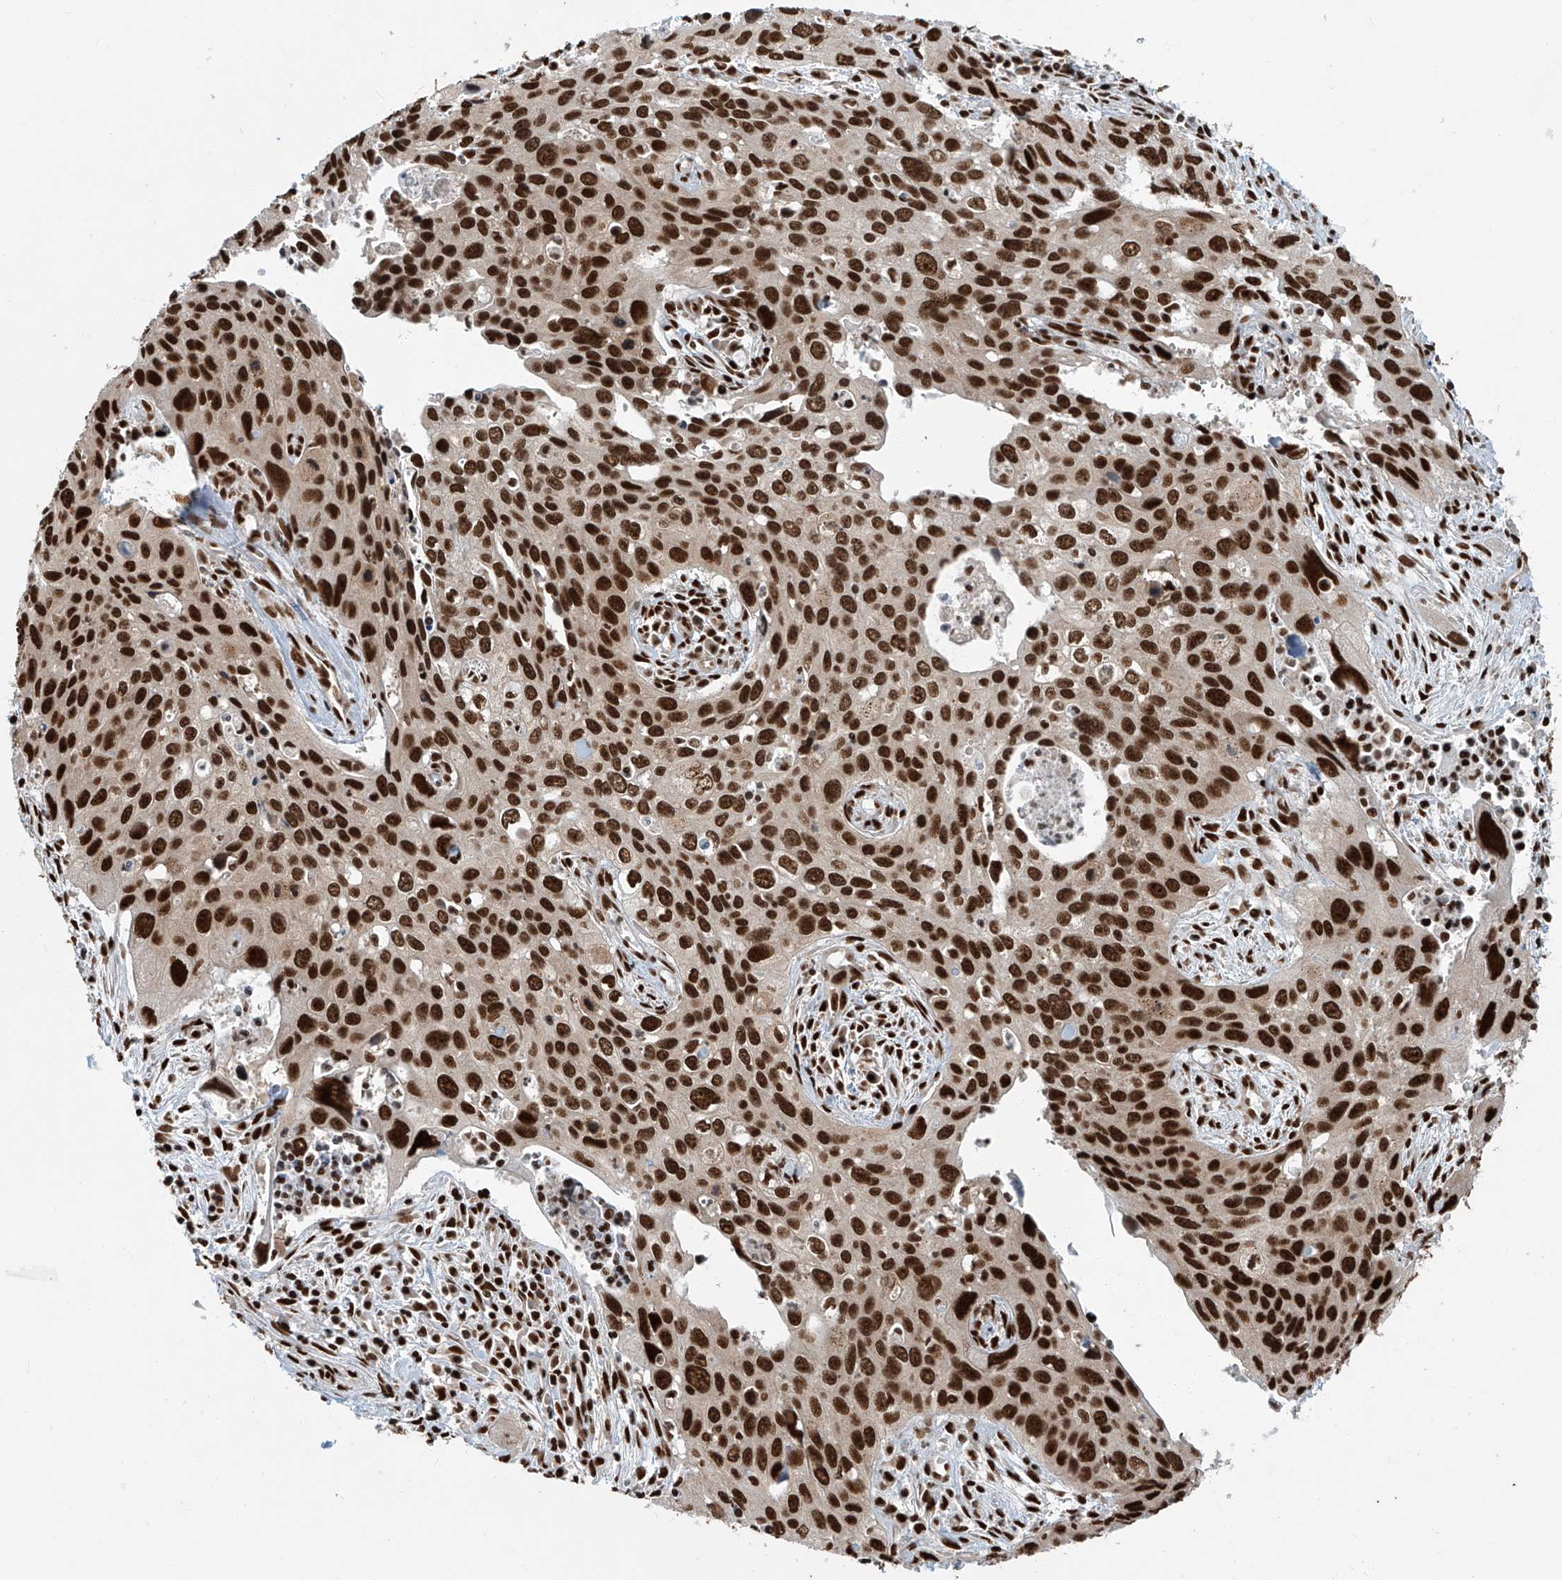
{"staining": {"intensity": "strong", "quantity": ">75%", "location": "nuclear"}, "tissue": "cervical cancer", "cell_type": "Tumor cells", "image_type": "cancer", "snomed": [{"axis": "morphology", "description": "Squamous cell carcinoma, NOS"}, {"axis": "topography", "description": "Cervix"}], "caption": "Protein expression analysis of cervical cancer (squamous cell carcinoma) shows strong nuclear staining in approximately >75% of tumor cells.", "gene": "FAM193B", "patient": {"sex": "female", "age": 55}}